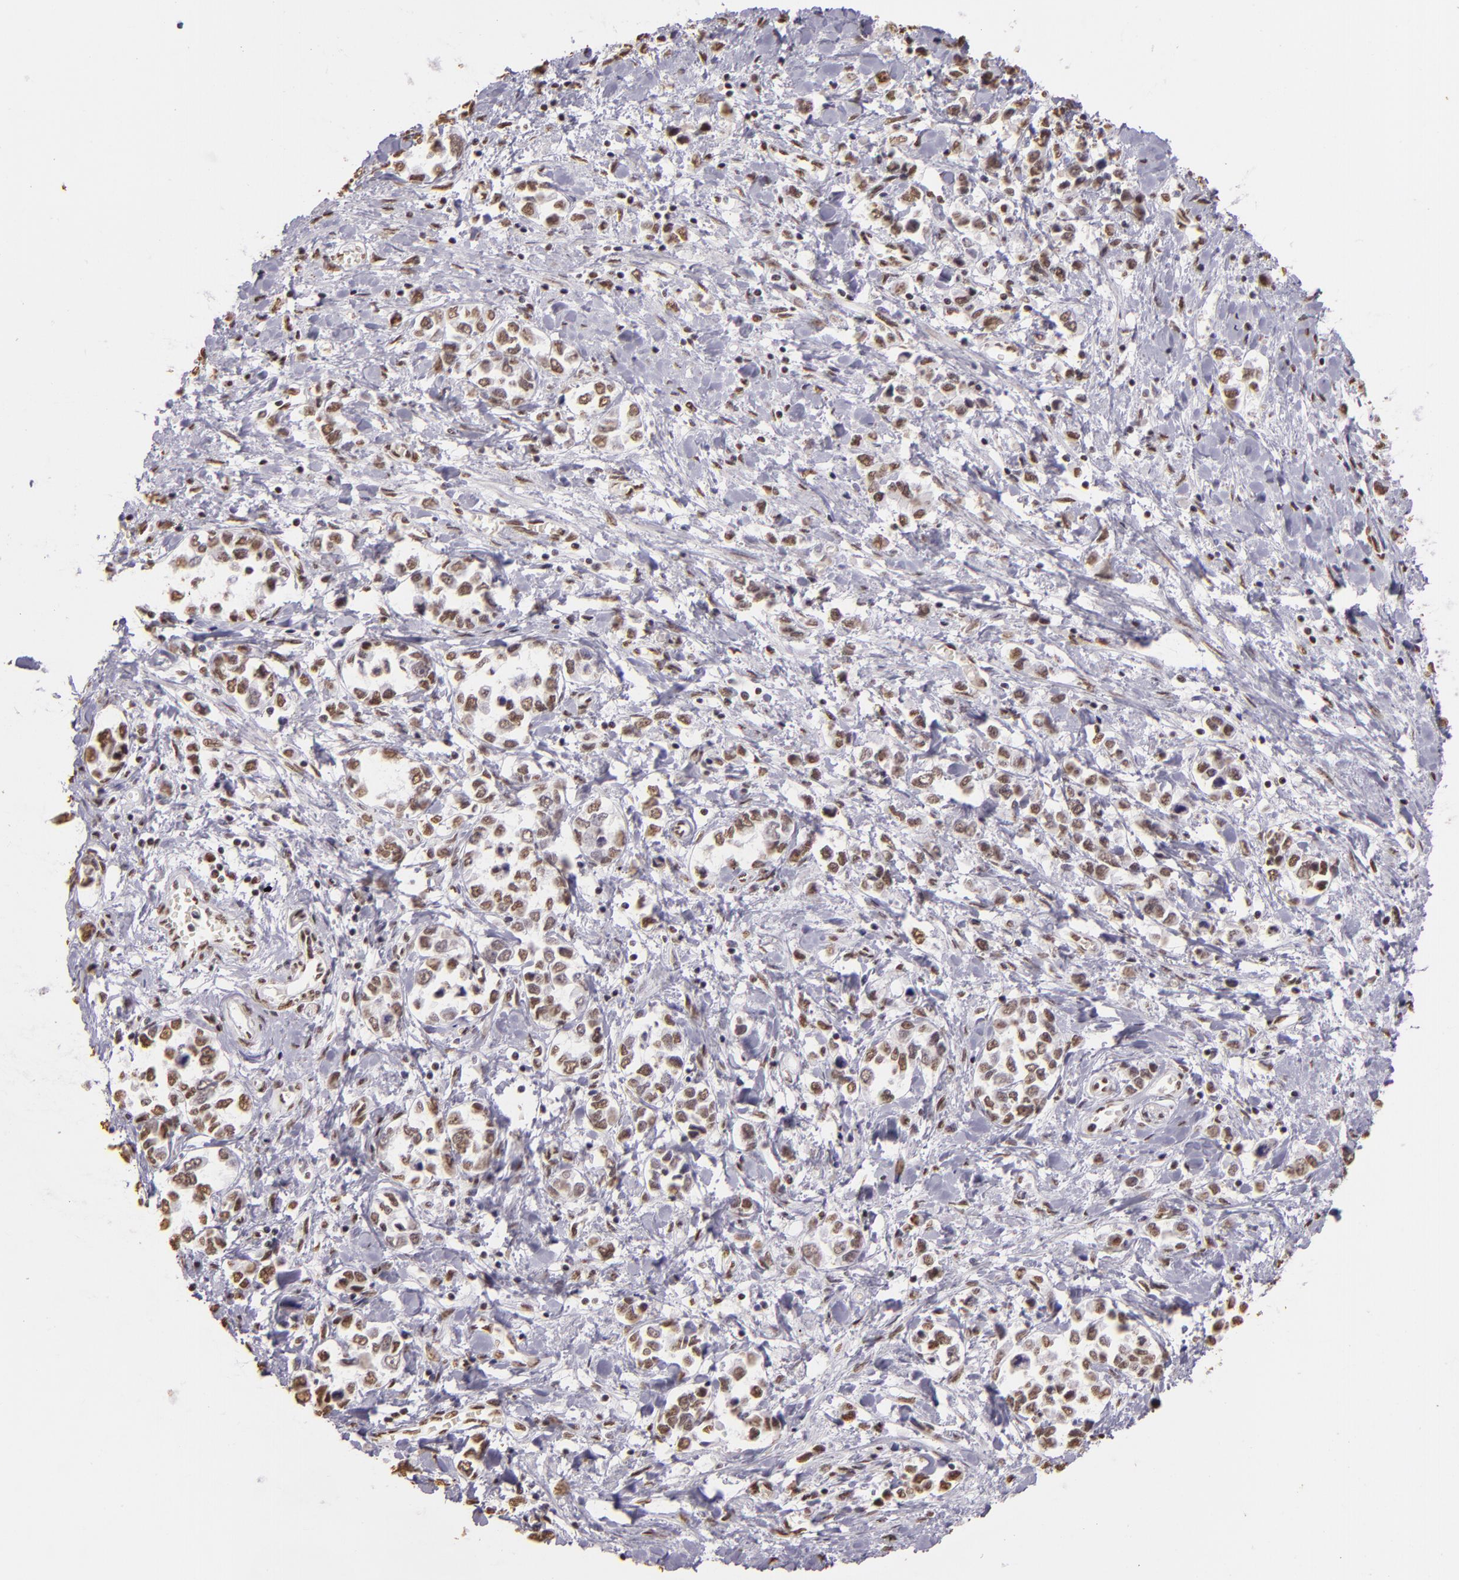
{"staining": {"intensity": "weak", "quantity": ">75%", "location": "nuclear"}, "tissue": "stomach cancer", "cell_type": "Tumor cells", "image_type": "cancer", "snomed": [{"axis": "morphology", "description": "Adenocarcinoma, NOS"}, {"axis": "topography", "description": "Stomach, upper"}], "caption": "Immunohistochemical staining of human adenocarcinoma (stomach) displays low levels of weak nuclear protein positivity in approximately >75% of tumor cells. Ihc stains the protein of interest in brown and the nuclei are stained blue.", "gene": "PAPOLA", "patient": {"sex": "male", "age": 76}}